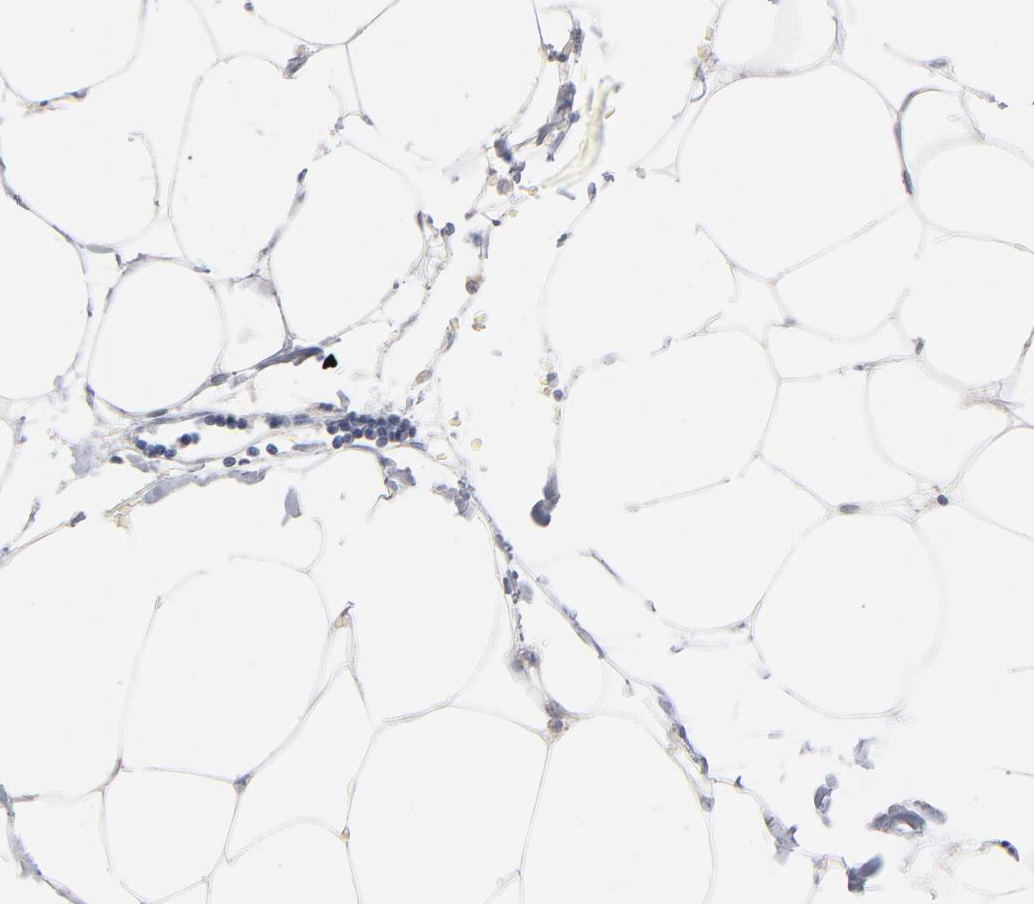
{"staining": {"intensity": "negative", "quantity": "none", "location": "none"}, "tissue": "adipose tissue", "cell_type": "Adipocytes", "image_type": "normal", "snomed": [{"axis": "morphology", "description": "Normal tissue, NOS"}, {"axis": "morphology", "description": "Adenocarcinoma, NOS"}, {"axis": "topography", "description": "Colon"}, {"axis": "topography", "description": "Peripheral nerve tissue"}], "caption": "An image of human adipose tissue is negative for staining in adipocytes. (Stains: DAB immunohistochemistry (IHC) with hematoxylin counter stain, Microscopy: brightfield microscopy at high magnification).", "gene": "MID1", "patient": {"sex": "male", "age": 14}}